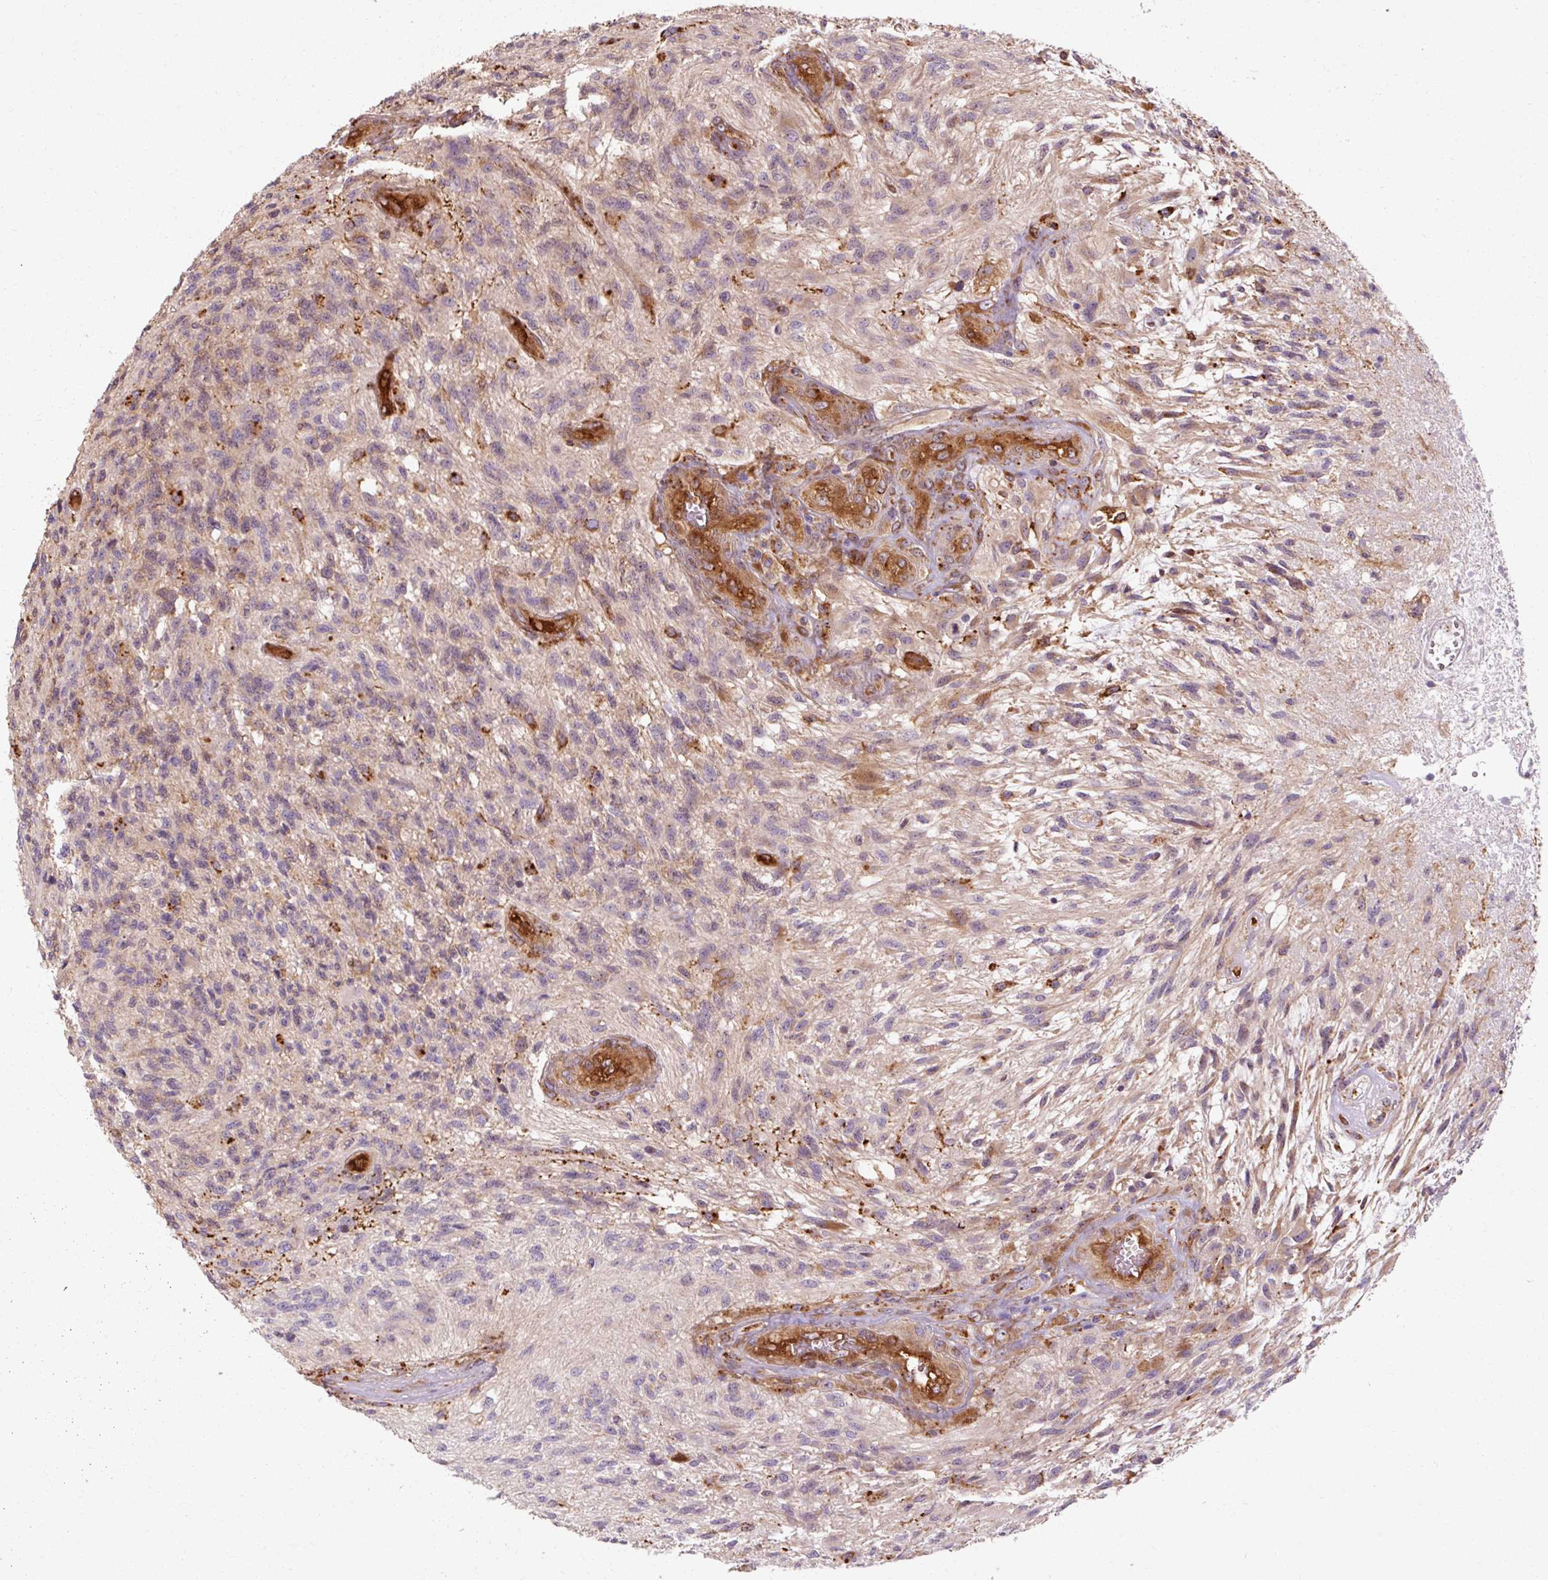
{"staining": {"intensity": "weak", "quantity": "<25%", "location": "cytoplasmic/membranous"}, "tissue": "glioma", "cell_type": "Tumor cells", "image_type": "cancer", "snomed": [{"axis": "morphology", "description": "Glioma, malignant, High grade"}, {"axis": "topography", "description": "Brain"}], "caption": "Immunohistochemical staining of malignant glioma (high-grade) reveals no significant staining in tumor cells.", "gene": "TBC1D4", "patient": {"sex": "male", "age": 56}}